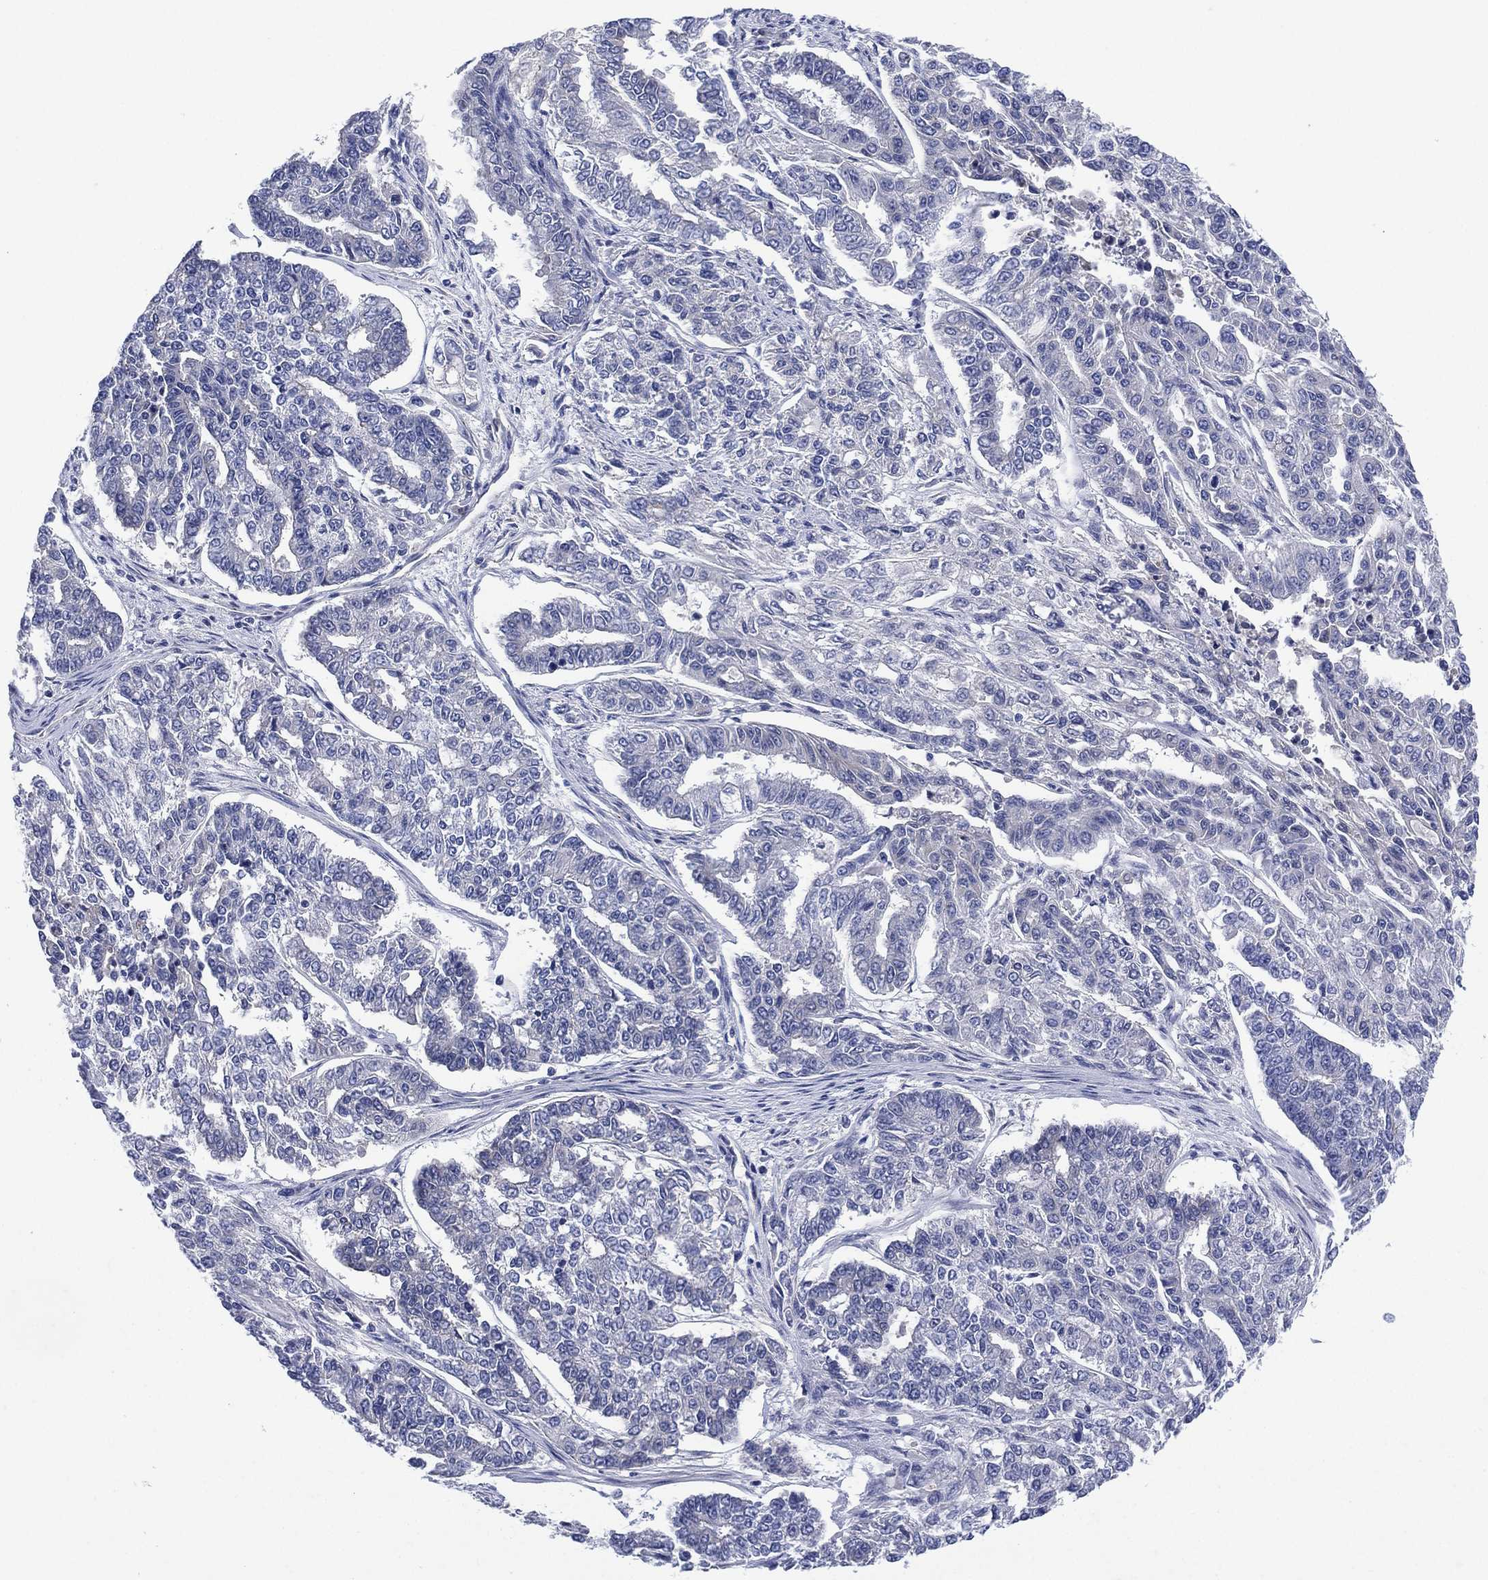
{"staining": {"intensity": "negative", "quantity": "none", "location": "none"}, "tissue": "endometrial cancer", "cell_type": "Tumor cells", "image_type": "cancer", "snomed": [{"axis": "morphology", "description": "Adenocarcinoma, NOS"}, {"axis": "topography", "description": "Uterus"}], "caption": "Photomicrograph shows no protein expression in tumor cells of adenocarcinoma (endometrial) tissue.", "gene": "CHRNA3", "patient": {"sex": "female", "age": 59}}